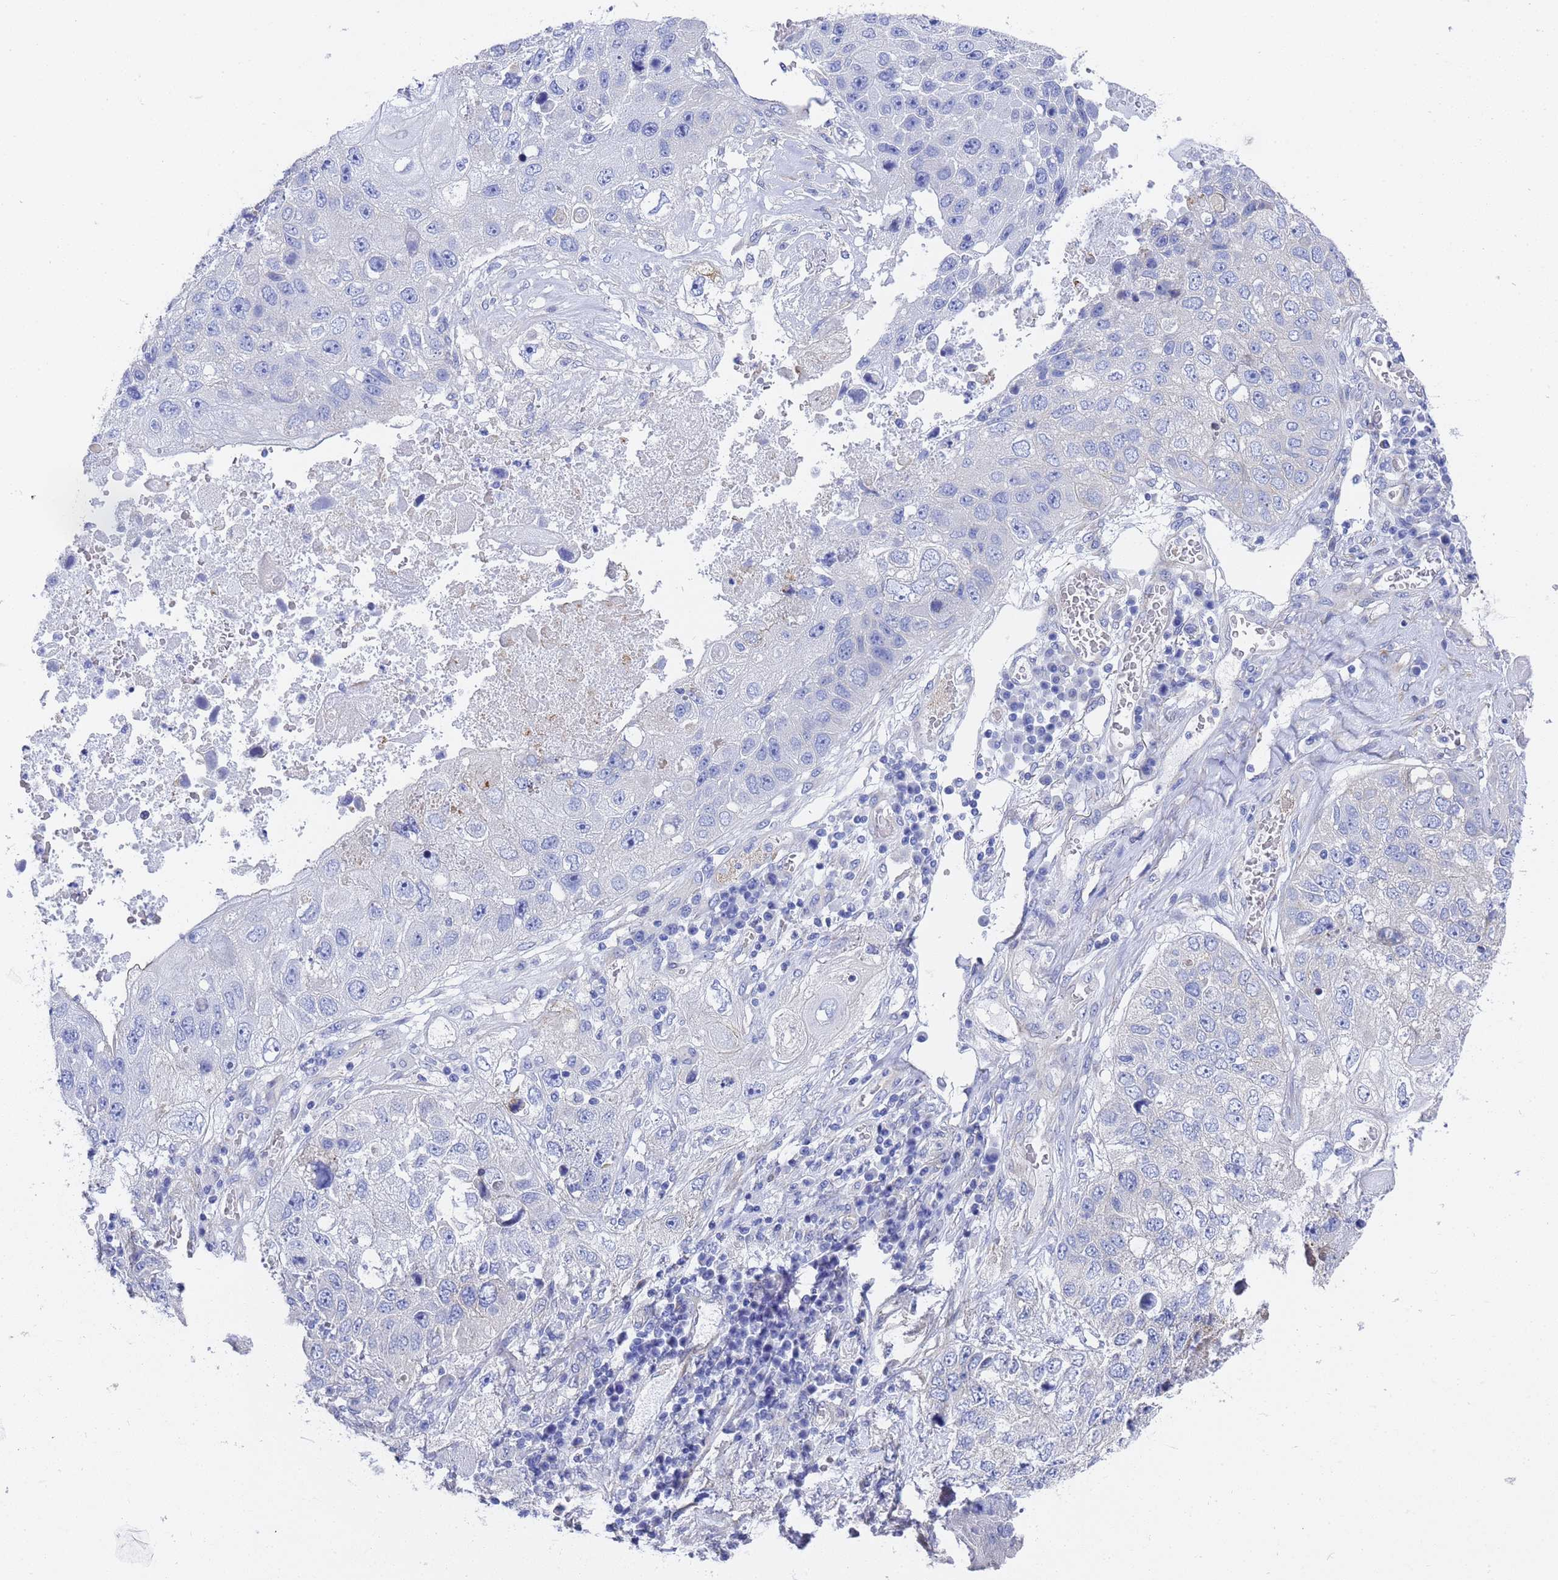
{"staining": {"intensity": "negative", "quantity": "none", "location": "none"}, "tissue": "lung cancer", "cell_type": "Tumor cells", "image_type": "cancer", "snomed": [{"axis": "morphology", "description": "Squamous cell carcinoma, NOS"}, {"axis": "topography", "description": "Lung"}], "caption": "Tumor cells are negative for brown protein staining in lung cancer.", "gene": "TUBB1", "patient": {"sex": "male", "age": 61}}